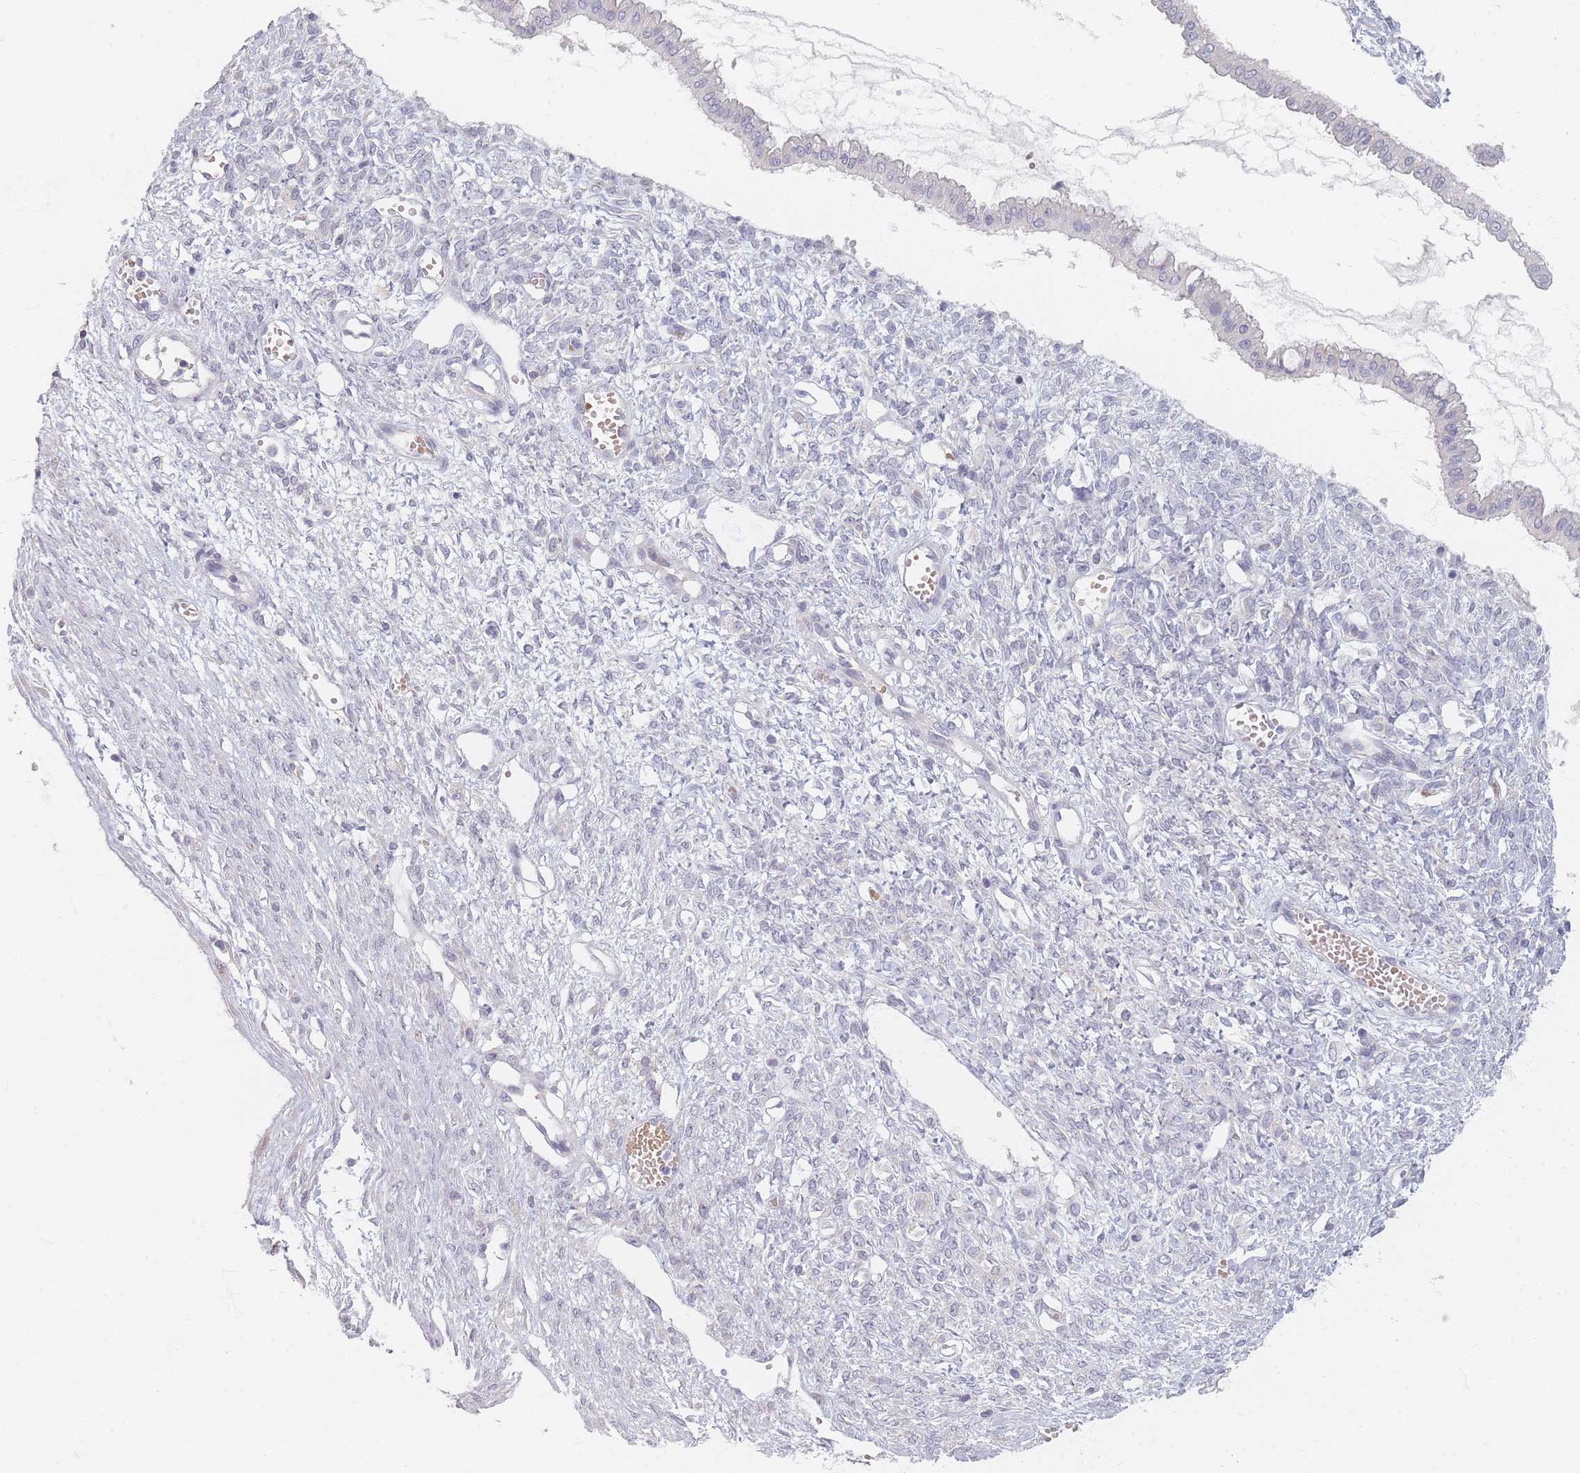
{"staining": {"intensity": "negative", "quantity": "none", "location": "none"}, "tissue": "ovarian cancer", "cell_type": "Tumor cells", "image_type": "cancer", "snomed": [{"axis": "morphology", "description": "Cystadenocarcinoma, mucinous, NOS"}, {"axis": "topography", "description": "Ovary"}], "caption": "This is an immunohistochemistry (IHC) image of human ovarian cancer. There is no positivity in tumor cells.", "gene": "TMOD1", "patient": {"sex": "female", "age": 73}}